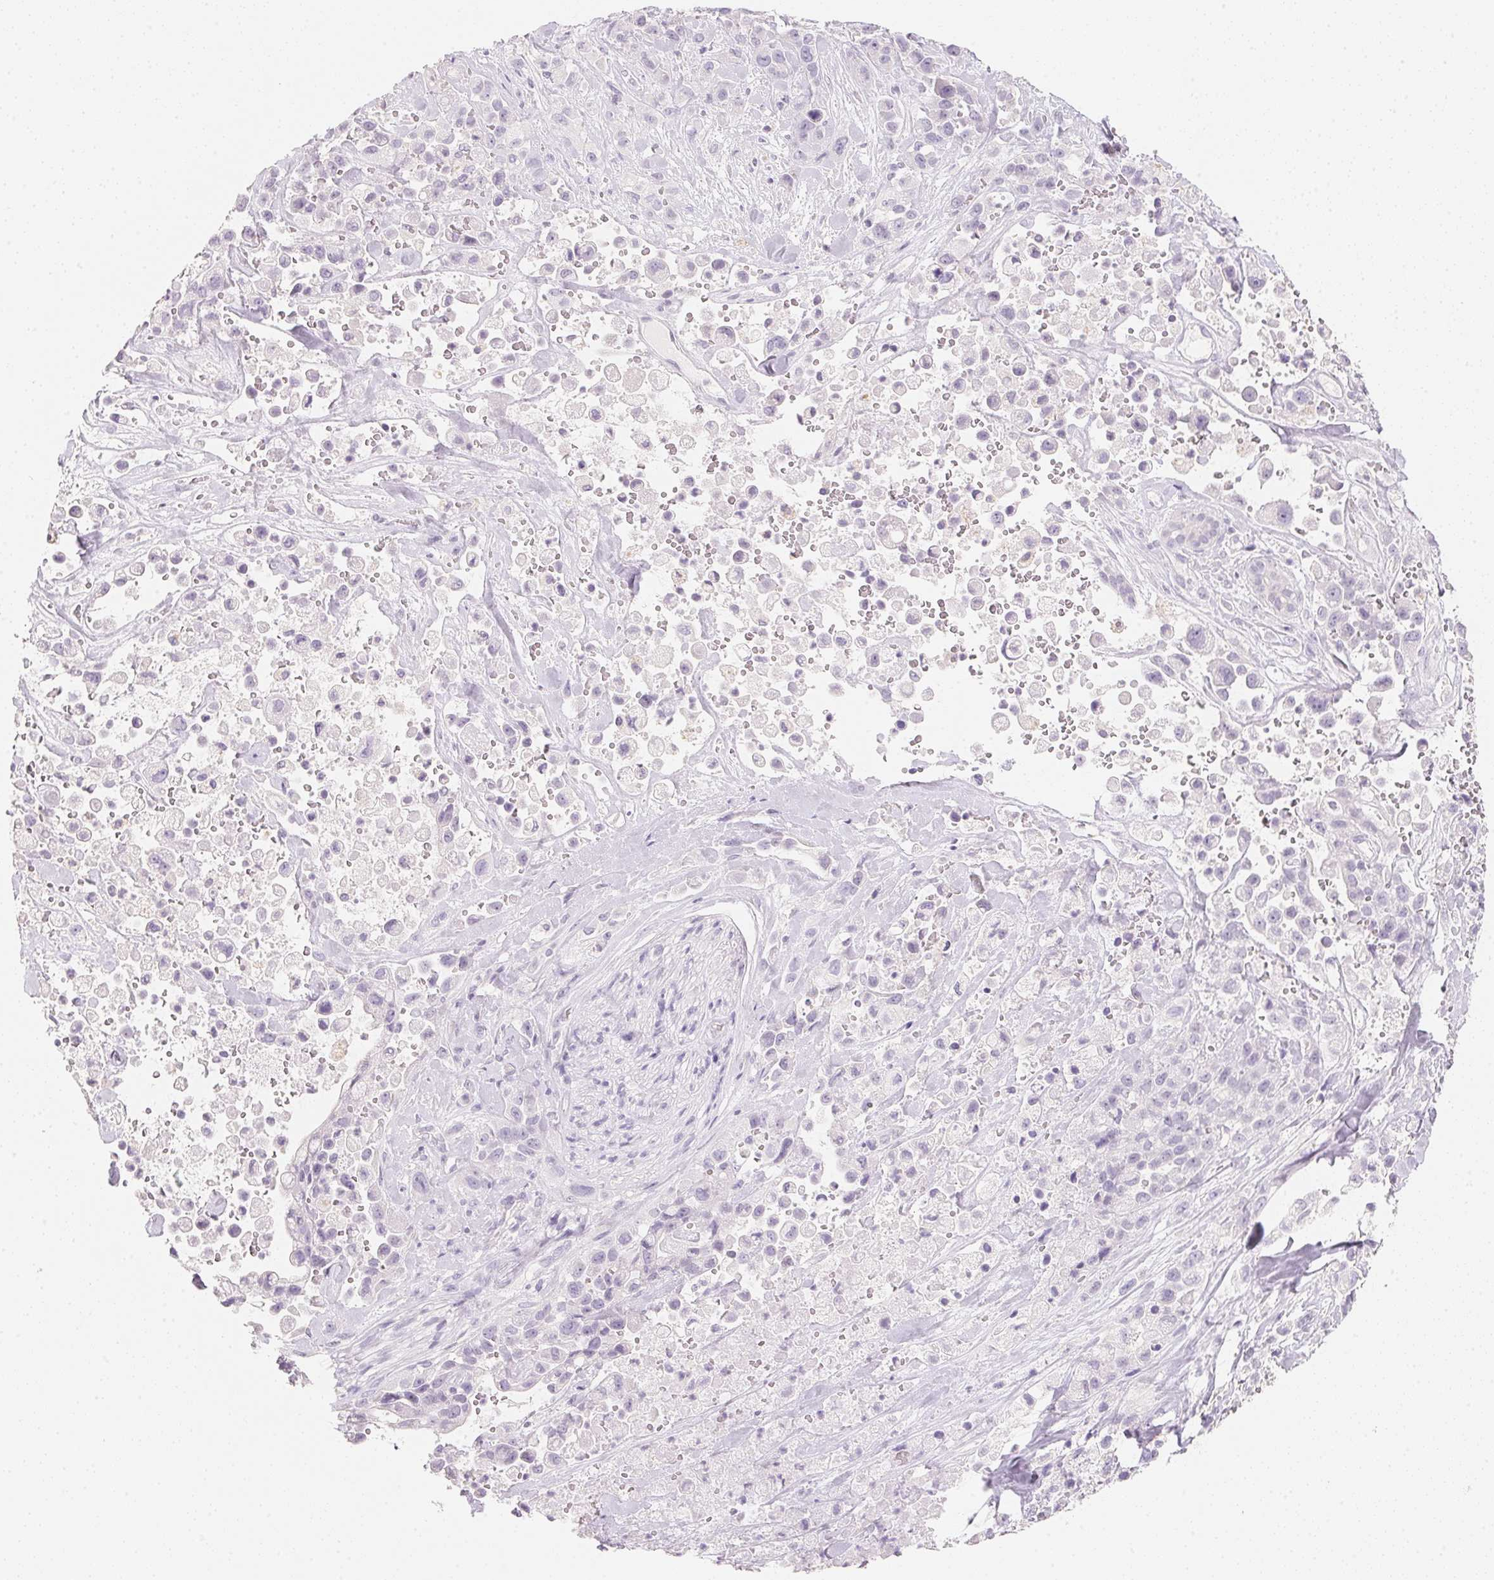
{"staining": {"intensity": "negative", "quantity": "none", "location": "none"}, "tissue": "pancreatic cancer", "cell_type": "Tumor cells", "image_type": "cancer", "snomed": [{"axis": "morphology", "description": "Adenocarcinoma, NOS"}, {"axis": "topography", "description": "Pancreas"}], "caption": "An immunohistochemistry micrograph of pancreatic adenocarcinoma is shown. There is no staining in tumor cells of pancreatic adenocarcinoma. The staining is performed using DAB brown chromogen with nuclei counter-stained in using hematoxylin.", "gene": "ACP3", "patient": {"sex": "male", "age": 44}}